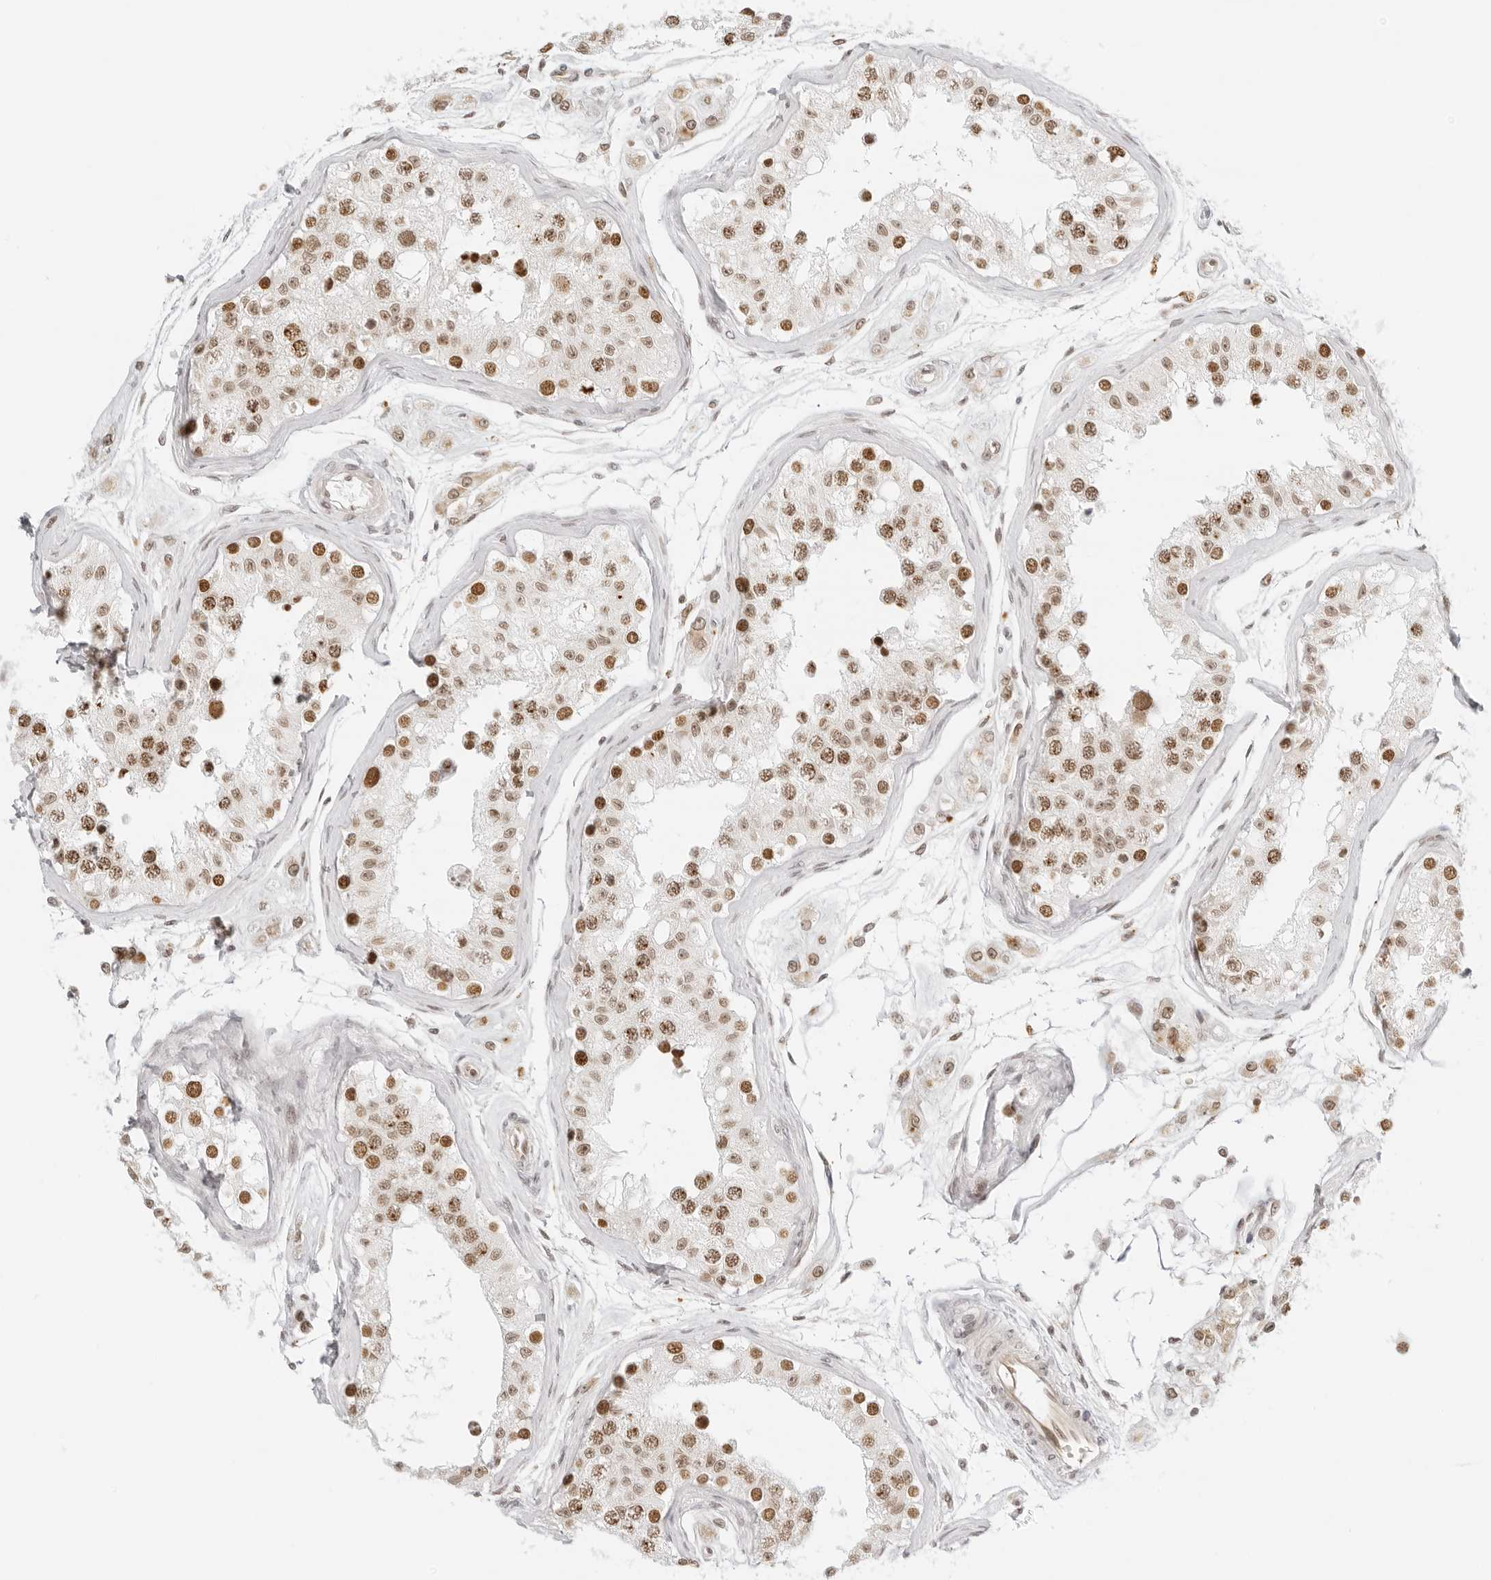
{"staining": {"intensity": "moderate", "quantity": ">75%", "location": "nuclear"}, "tissue": "testis", "cell_type": "Cells in seminiferous ducts", "image_type": "normal", "snomed": [{"axis": "morphology", "description": "Normal tissue, NOS"}, {"axis": "morphology", "description": "Adenocarcinoma, metastatic, NOS"}, {"axis": "topography", "description": "Testis"}], "caption": "An image of testis stained for a protein shows moderate nuclear brown staining in cells in seminiferous ducts. The protein is shown in brown color, while the nuclei are stained blue.", "gene": "RCC1", "patient": {"sex": "male", "age": 26}}